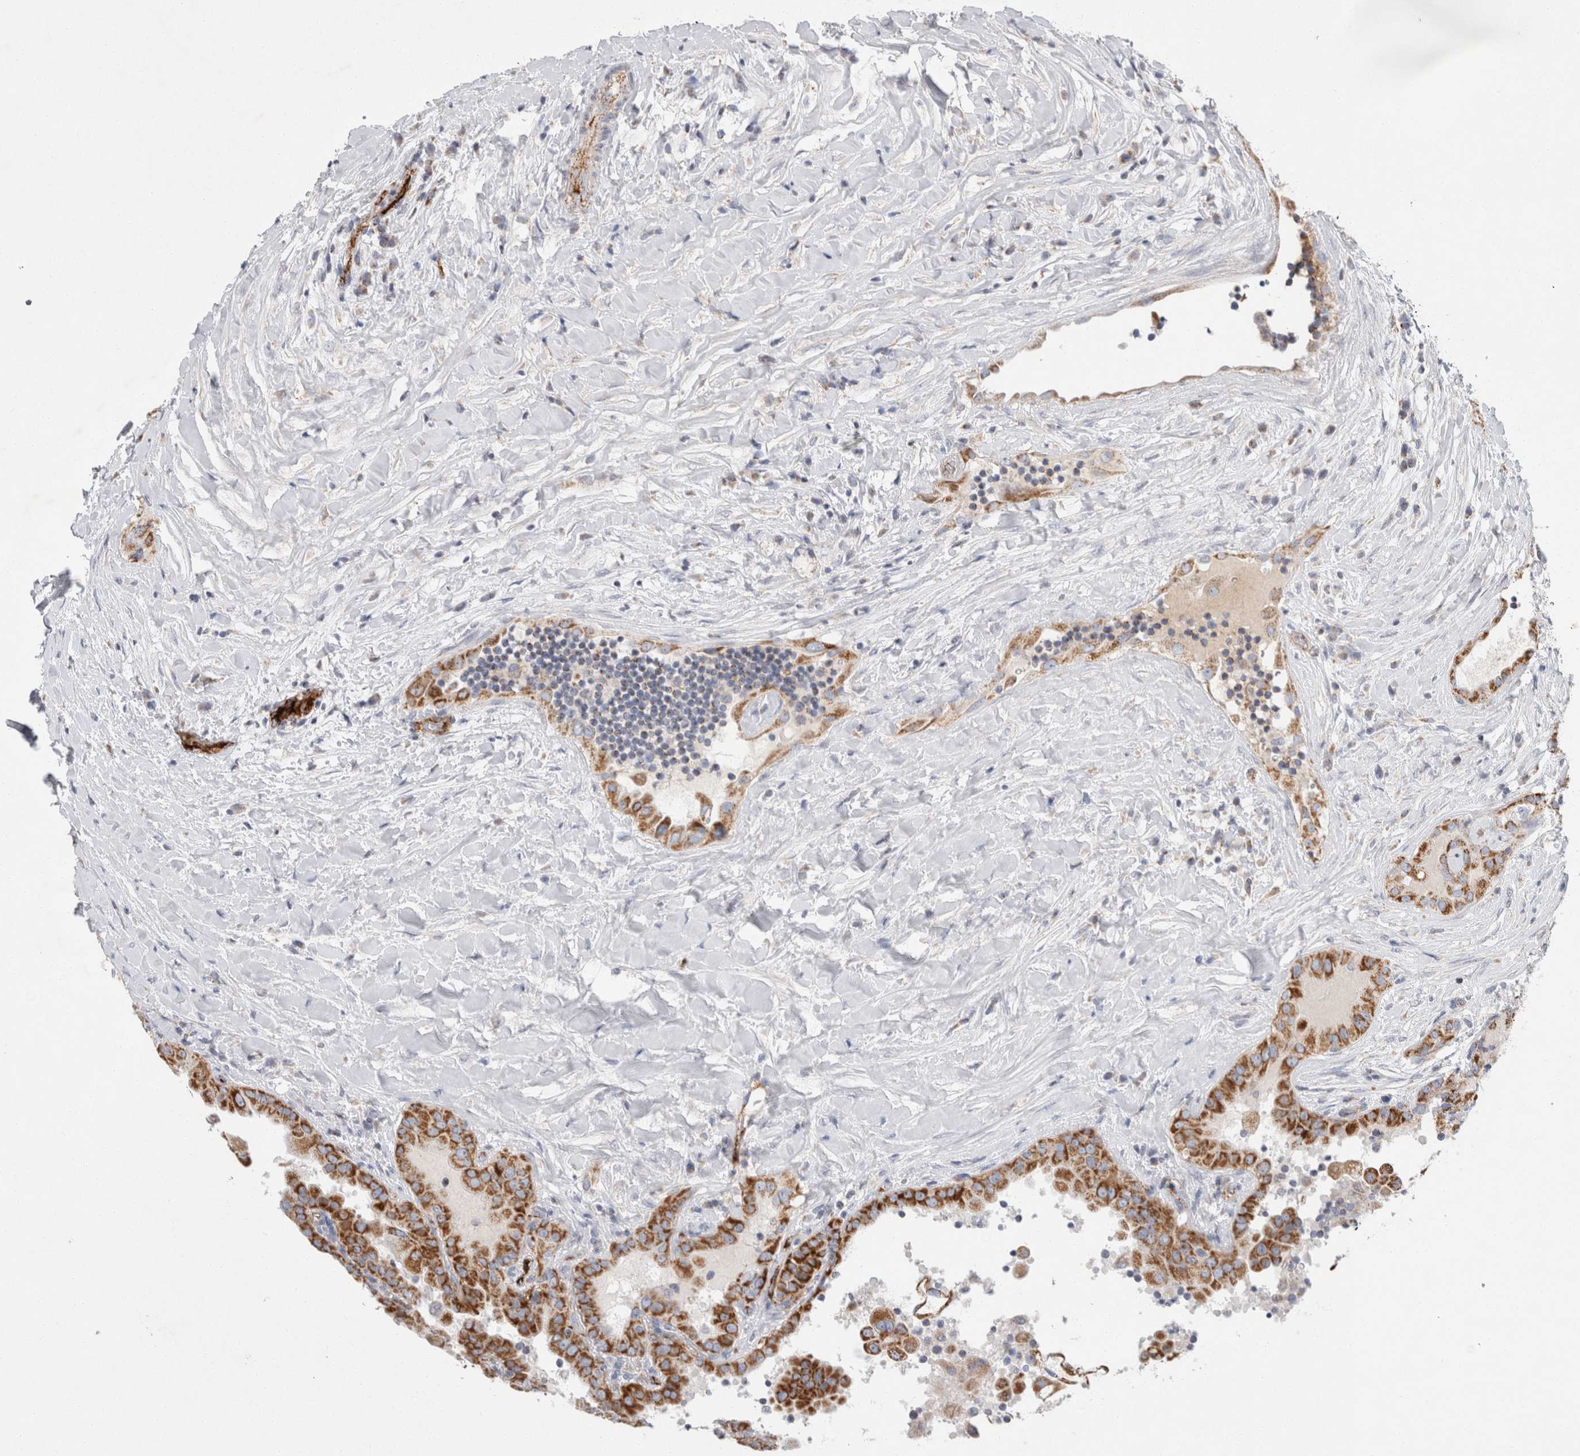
{"staining": {"intensity": "moderate", "quantity": ">75%", "location": "cytoplasmic/membranous"}, "tissue": "thyroid cancer", "cell_type": "Tumor cells", "image_type": "cancer", "snomed": [{"axis": "morphology", "description": "Papillary adenocarcinoma, NOS"}, {"axis": "topography", "description": "Thyroid gland"}], "caption": "Immunohistochemical staining of human thyroid papillary adenocarcinoma reveals moderate cytoplasmic/membranous protein staining in approximately >75% of tumor cells. The staining was performed using DAB (3,3'-diaminobenzidine), with brown indicating positive protein expression. Nuclei are stained blue with hematoxylin.", "gene": "IARS2", "patient": {"sex": "male", "age": 33}}